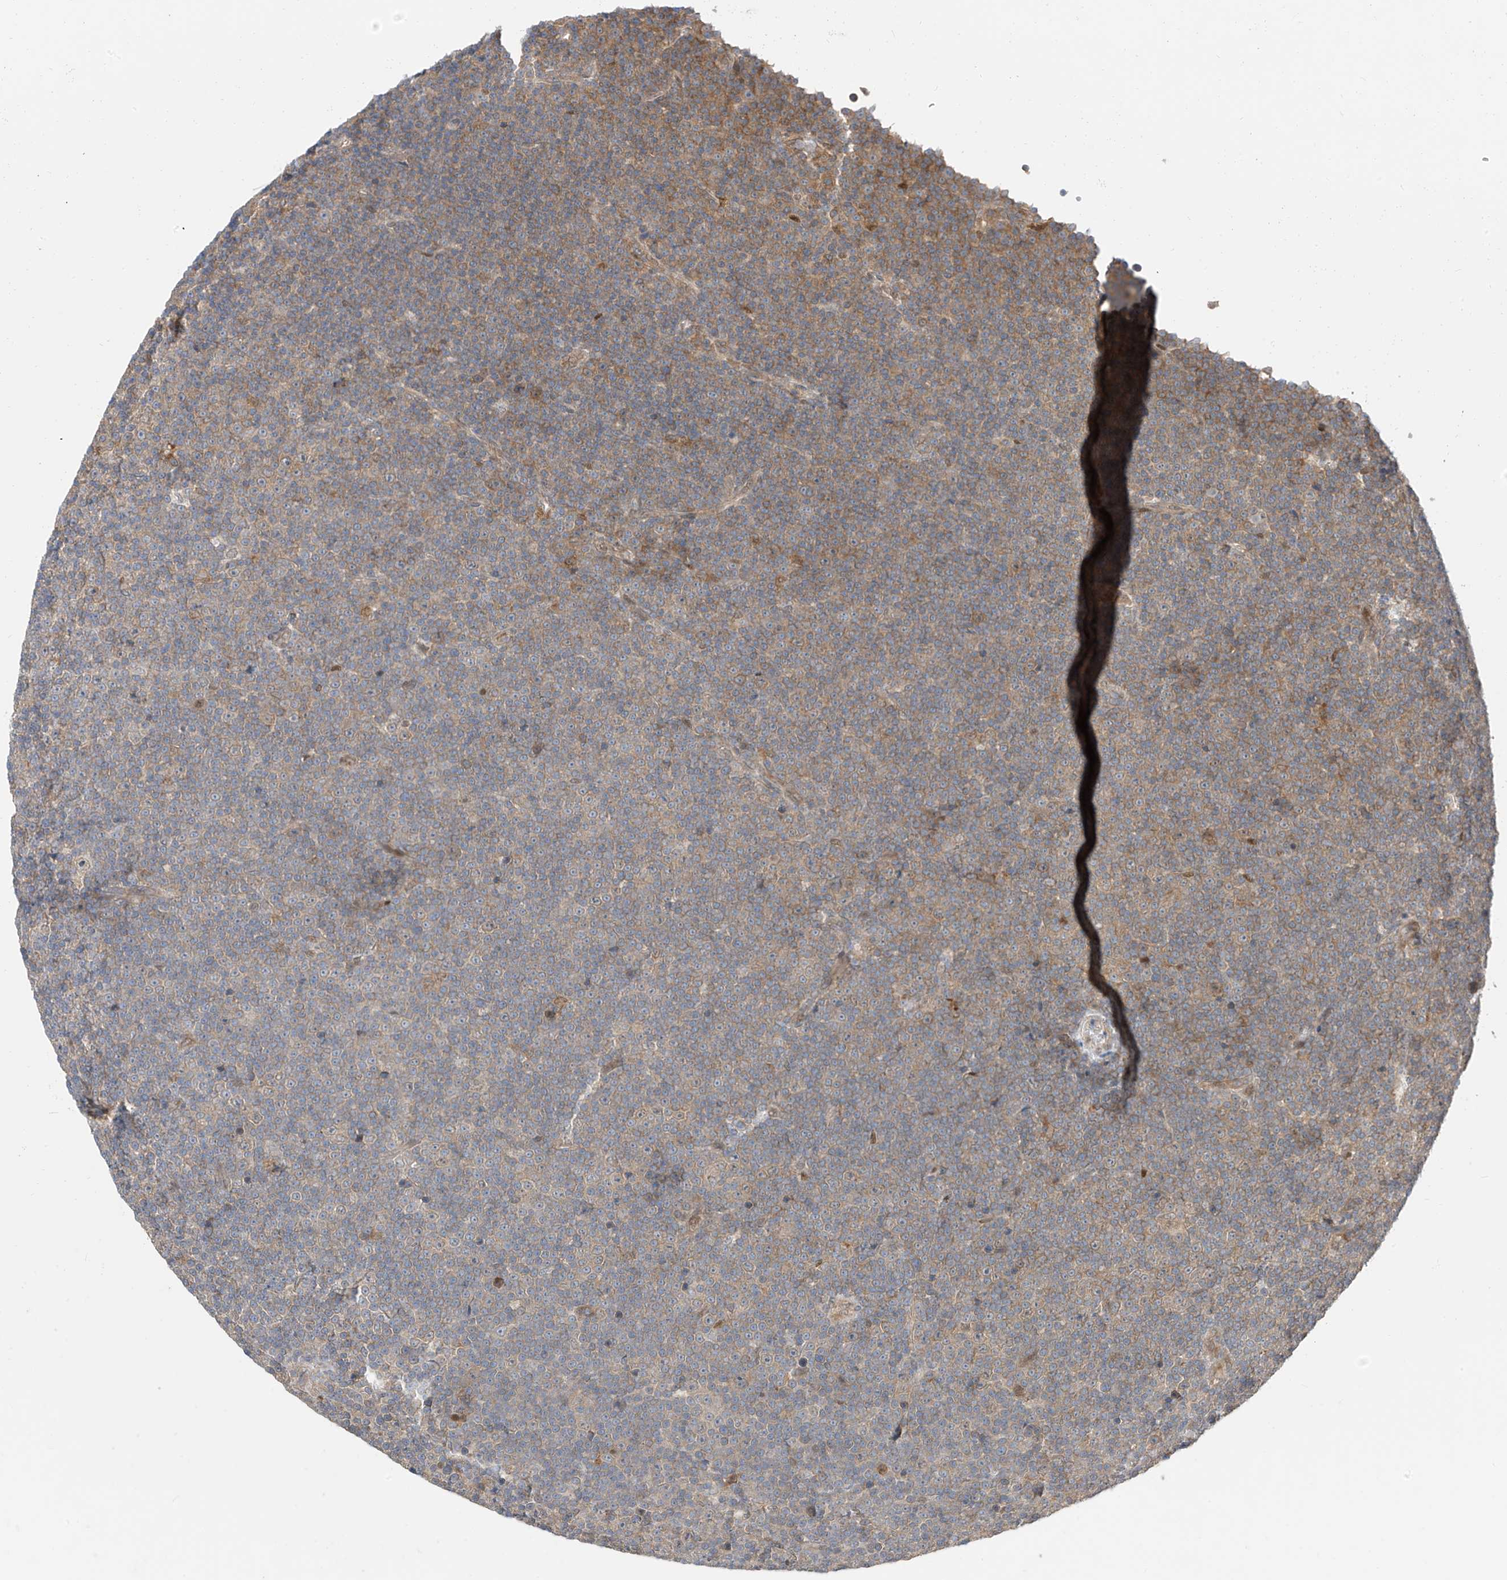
{"staining": {"intensity": "weak", "quantity": "25%-75%", "location": "cytoplasmic/membranous"}, "tissue": "lymphoma", "cell_type": "Tumor cells", "image_type": "cancer", "snomed": [{"axis": "morphology", "description": "Malignant lymphoma, non-Hodgkin's type, Low grade"}, {"axis": "topography", "description": "Lymph node"}], "caption": "Protein staining of malignant lymphoma, non-Hodgkin's type (low-grade) tissue displays weak cytoplasmic/membranous positivity in approximately 25%-75% of tumor cells.", "gene": "MRTFA", "patient": {"sex": "female", "age": 67}}